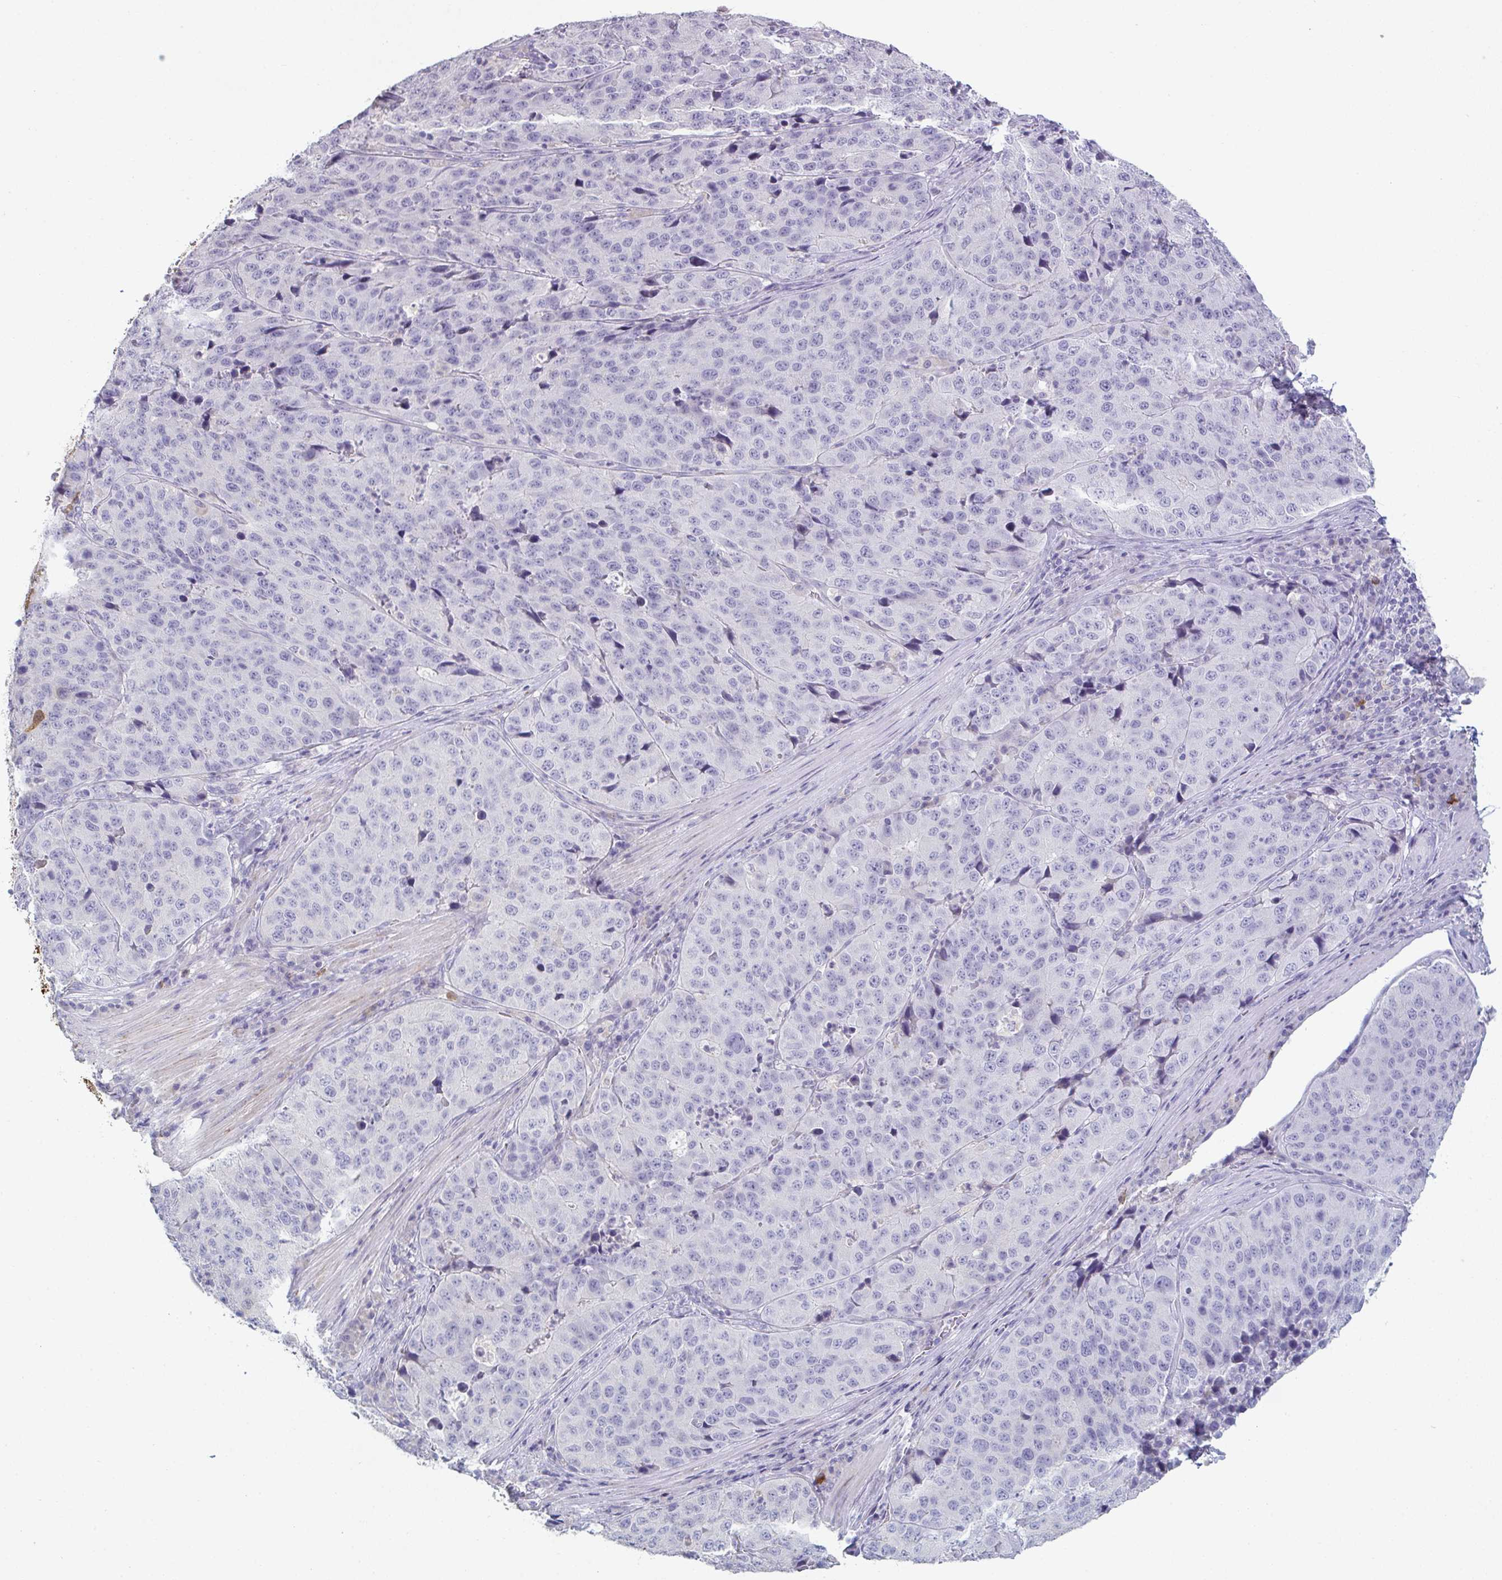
{"staining": {"intensity": "negative", "quantity": "none", "location": "none"}, "tissue": "stomach cancer", "cell_type": "Tumor cells", "image_type": "cancer", "snomed": [{"axis": "morphology", "description": "Adenocarcinoma, NOS"}, {"axis": "topography", "description": "Stomach"}], "caption": "Immunohistochemistry (IHC) of stomach cancer (adenocarcinoma) reveals no positivity in tumor cells.", "gene": "ADAM21", "patient": {"sex": "male", "age": 71}}